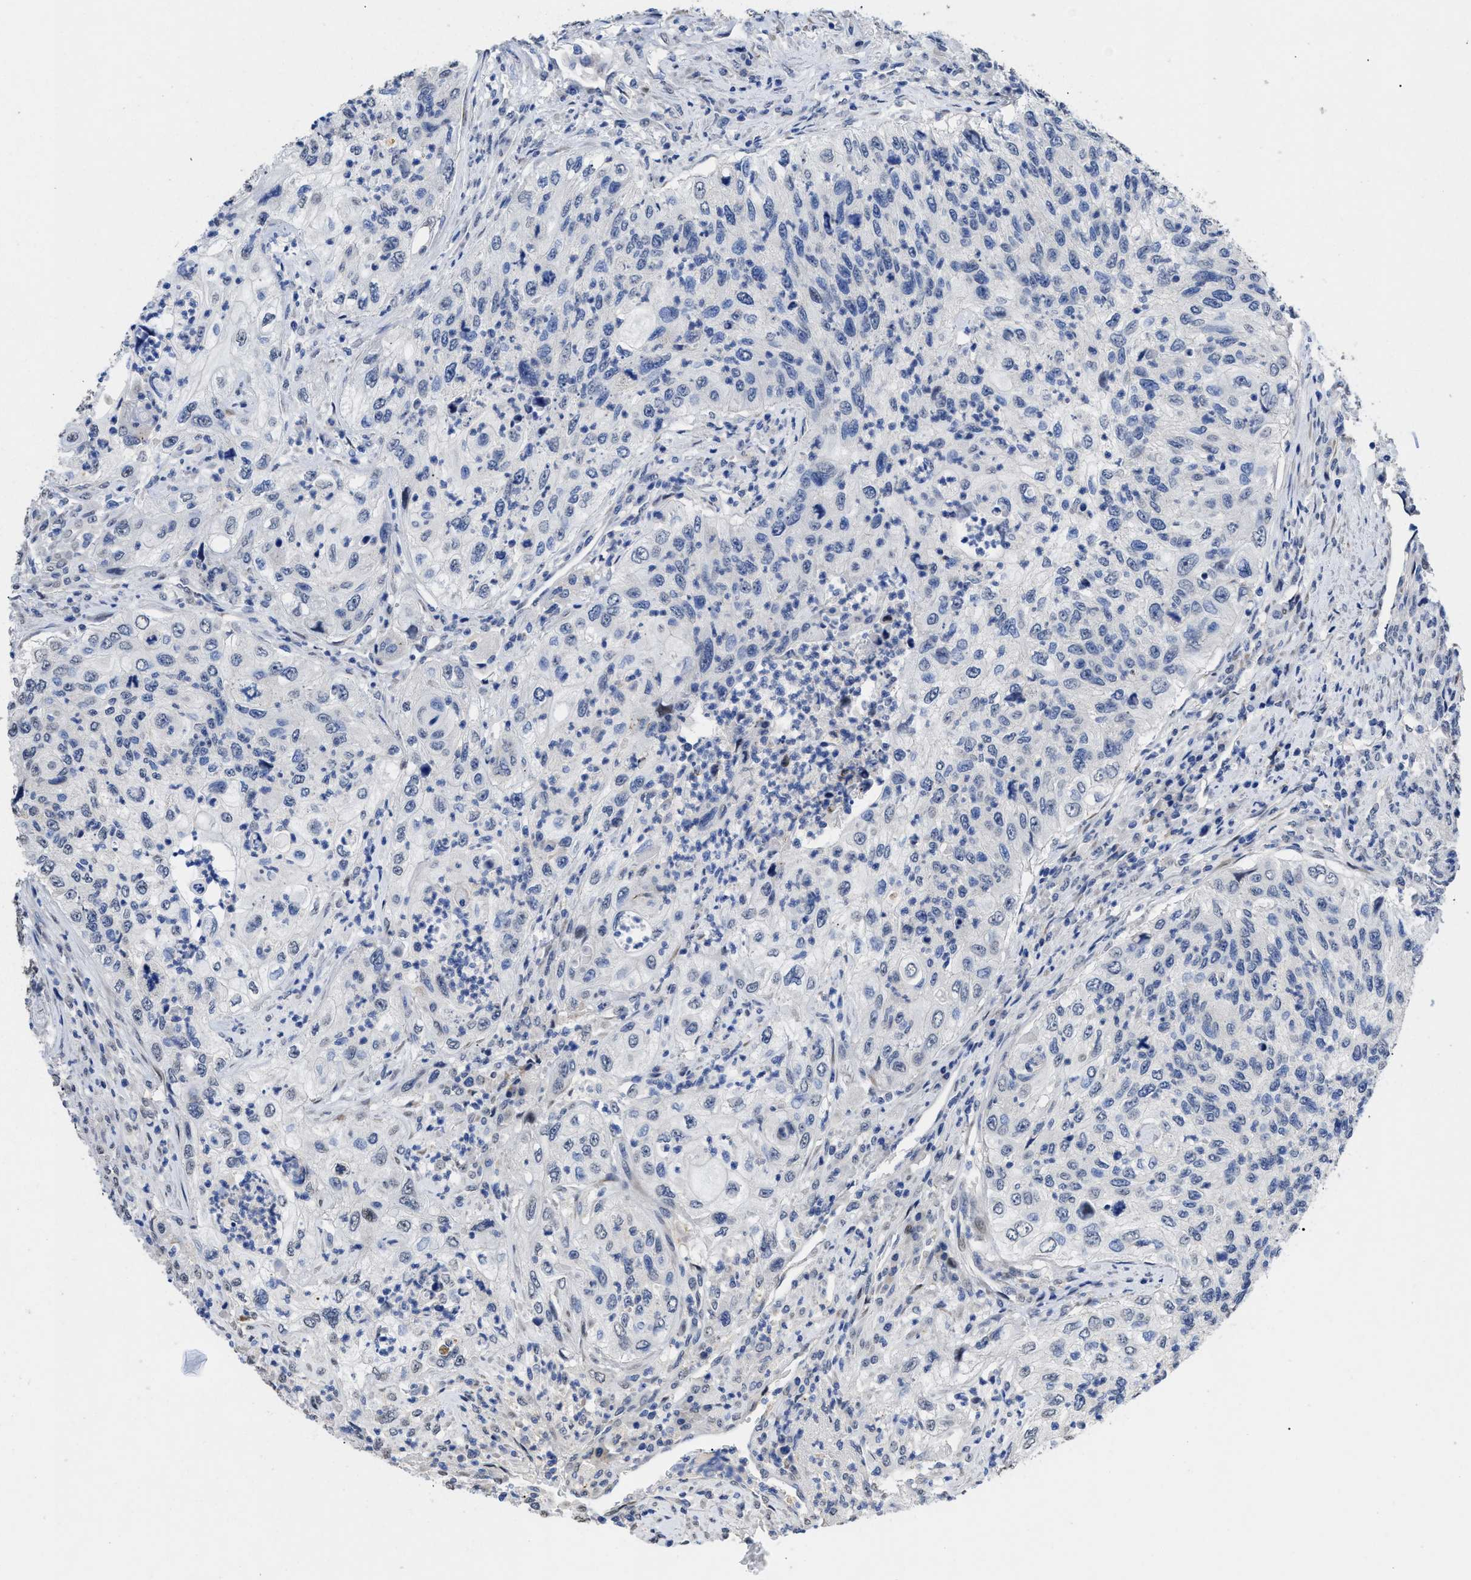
{"staining": {"intensity": "negative", "quantity": "none", "location": "none"}, "tissue": "urothelial cancer", "cell_type": "Tumor cells", "image_type": "cancer", "snomed": [{"axis": "morphology", "description": "Urothelial carcinoma, High grade"}, {"axis": "topography", "description": "Urinary bladder"}], "caption": "DAB (3,3'-diaminobenzidine) immunohistochemical staining of urothelial cancer exhibits no significant staining in tumor cells. Nuclei are stained in blue.", "gene": "SFXN5", "patient": {"sex": "female", "age": 60}}